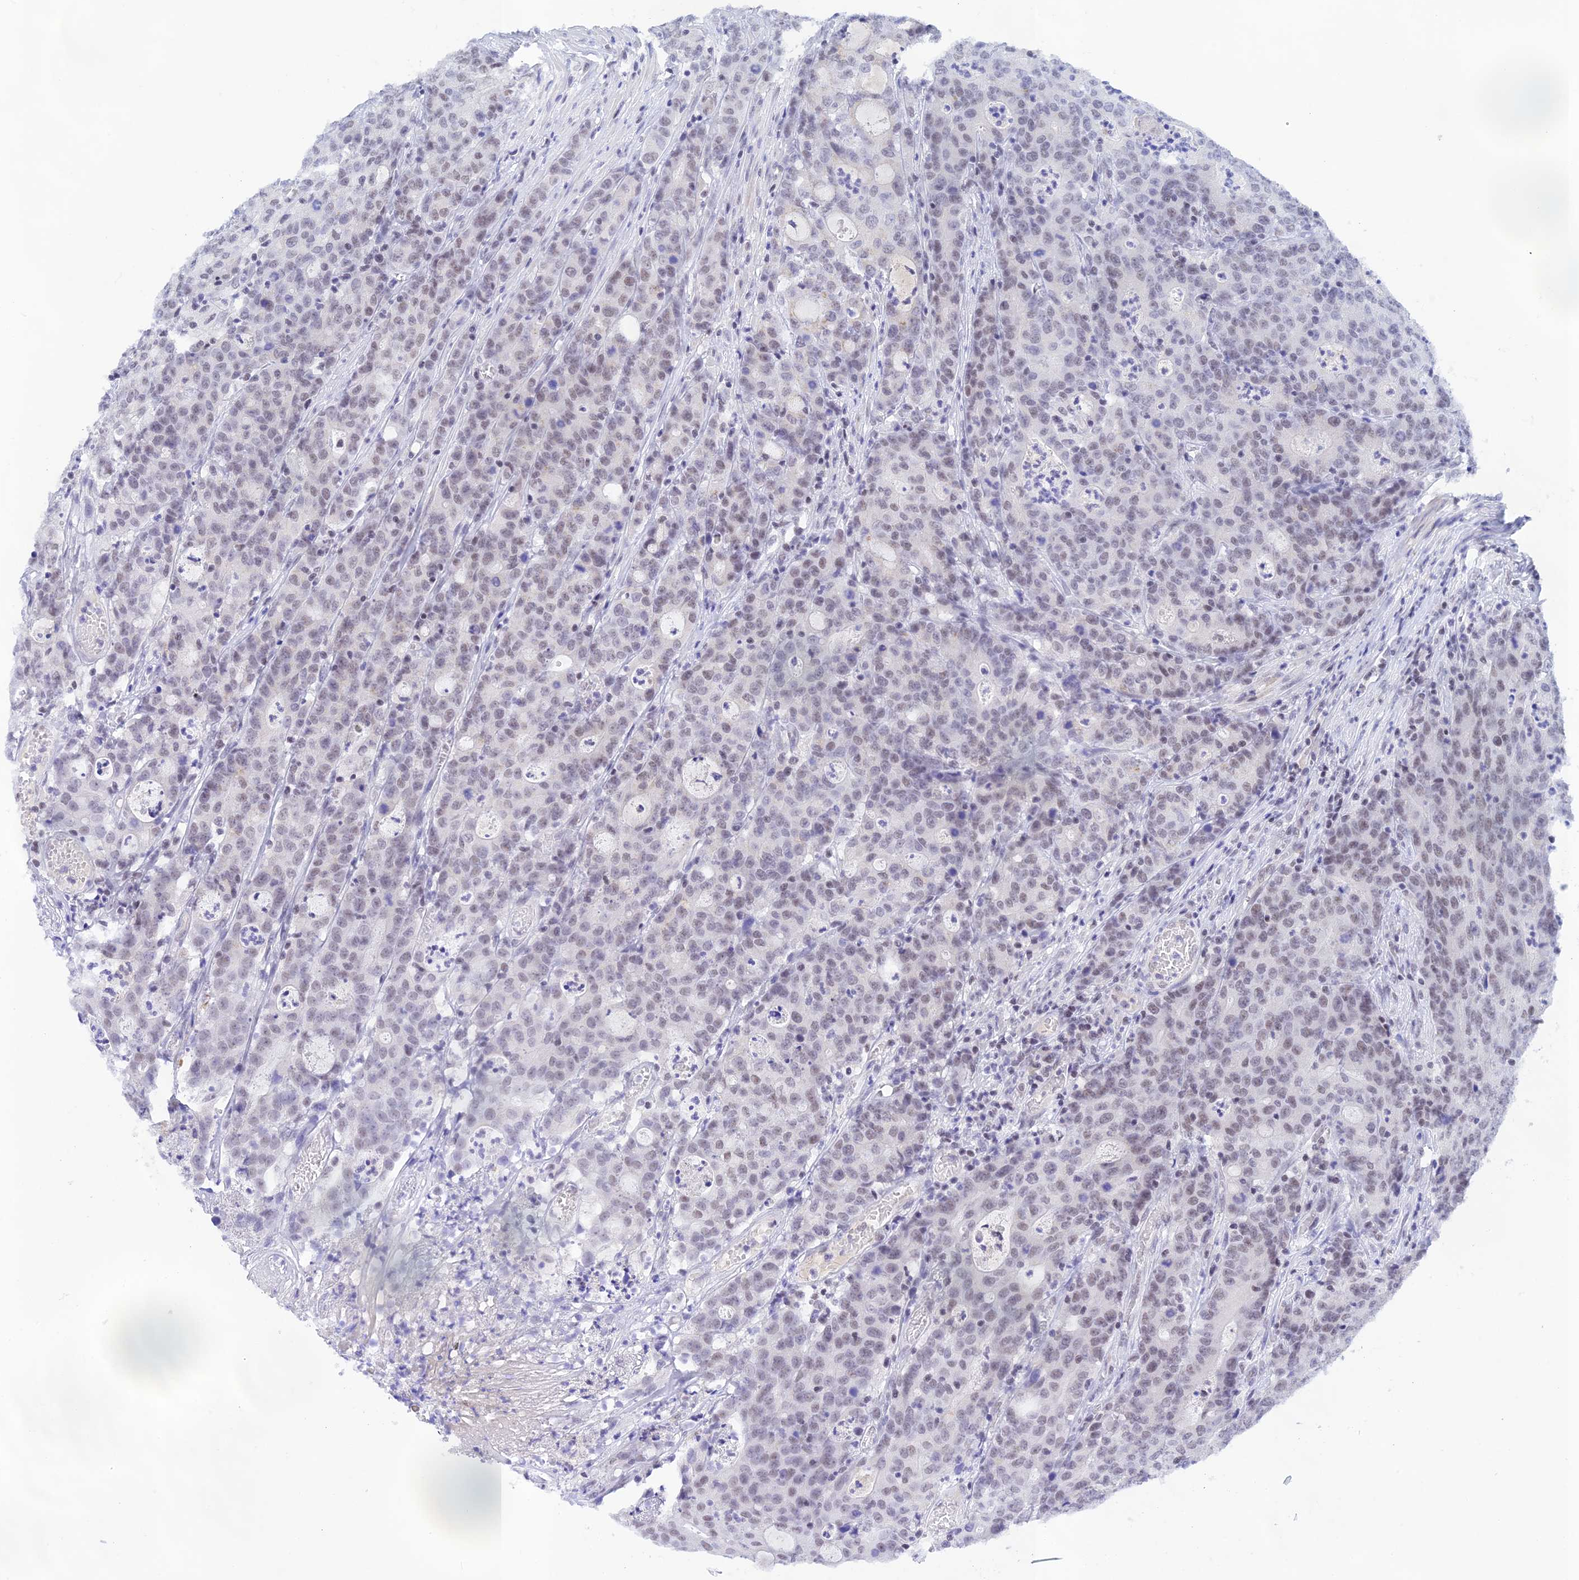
{"staining": {"intensity": "weak", "quantity": "25%-75%", "location": "nuclear"}, "tissue": "colorectal cancer", "cell_type": "Tumor cells", "image_type": "cancer", "snomed": [{"axis": "morphology", "description": "Adenocarcinoma, NOS"}, {"axis": "topography", "description": "Colon"}], "caption": "A photomicrograph of human colorectal cancer stained for a protein displays weak nuclear brown staining in tumor cells. (Stains: DAB (3,3'-diaminobenzidine) in brown, nuclei in blue, Microscopy: brightfield microscopy at high magnification).", "gene": "THAP11", "patient": {"sex": "male", "age": 83}}